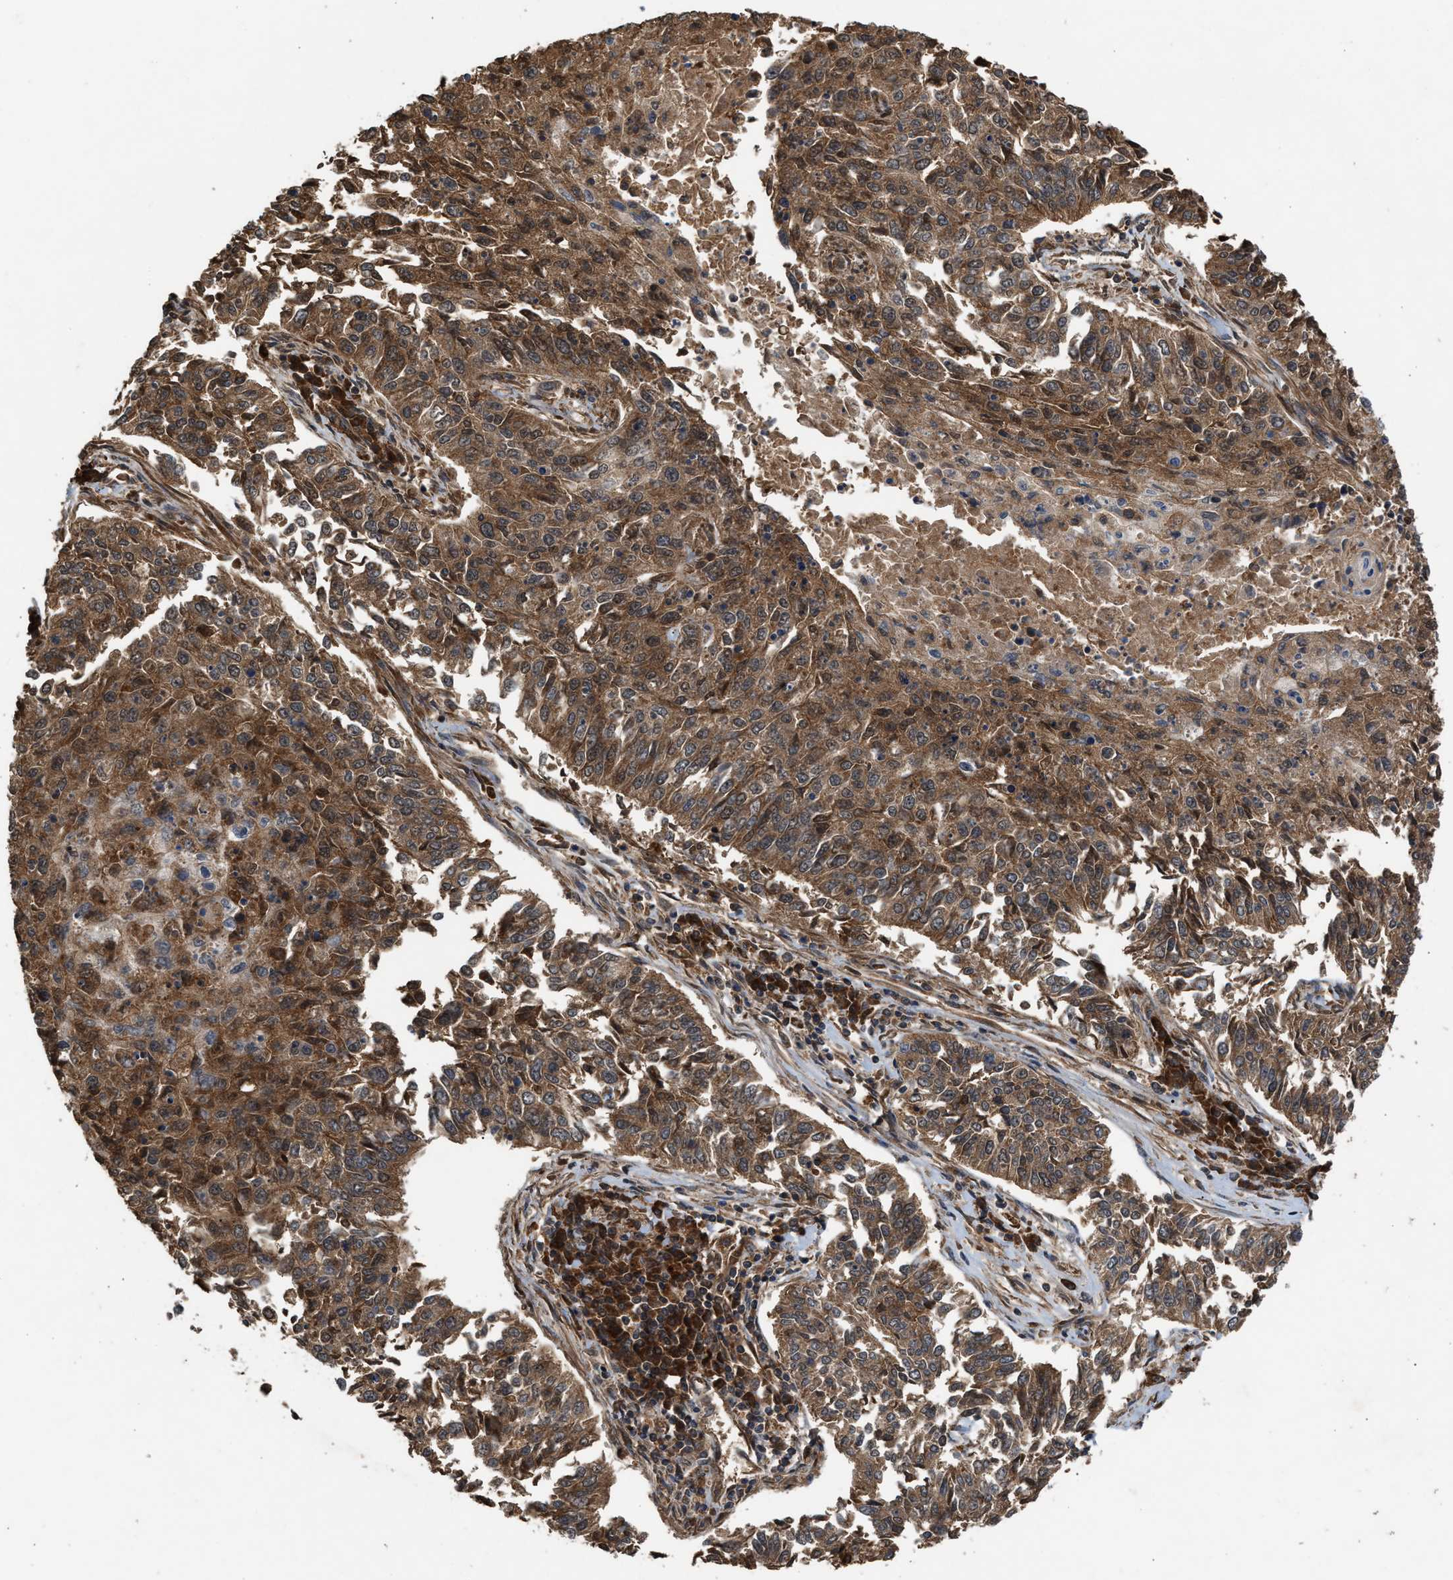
{"staining": {"intensity": "moderate", "quantity": ">75%", "location": "cytoplasmic/membranous,nuclear"}, "tissue": "lung cancer", "cell_type": "Tumor cells", "image_type": "cancer", "snomed": [{"axis": "morphology", "description": "Normal tissue, NOS"}, {"axis": "morphology", "description": "Squamous cell carcinoma, NOS"}, {"axis": "topography", "description": "Cartilage tissue"}, {"axis": "topography", "description": "Bronchus"}, {"axis": "topography", "description": "Lung"}], "caption": "Immunohistochemistry micrograph of squamous cell carcinoma (lung) stained for a protein (brown), which shows medium levels of moderate cytoplasmic/membranous and nuclear positivity in about >75% of tumor cells.", "gene": "RUSC2", "patient": {"sex": "female", "age": 49}}